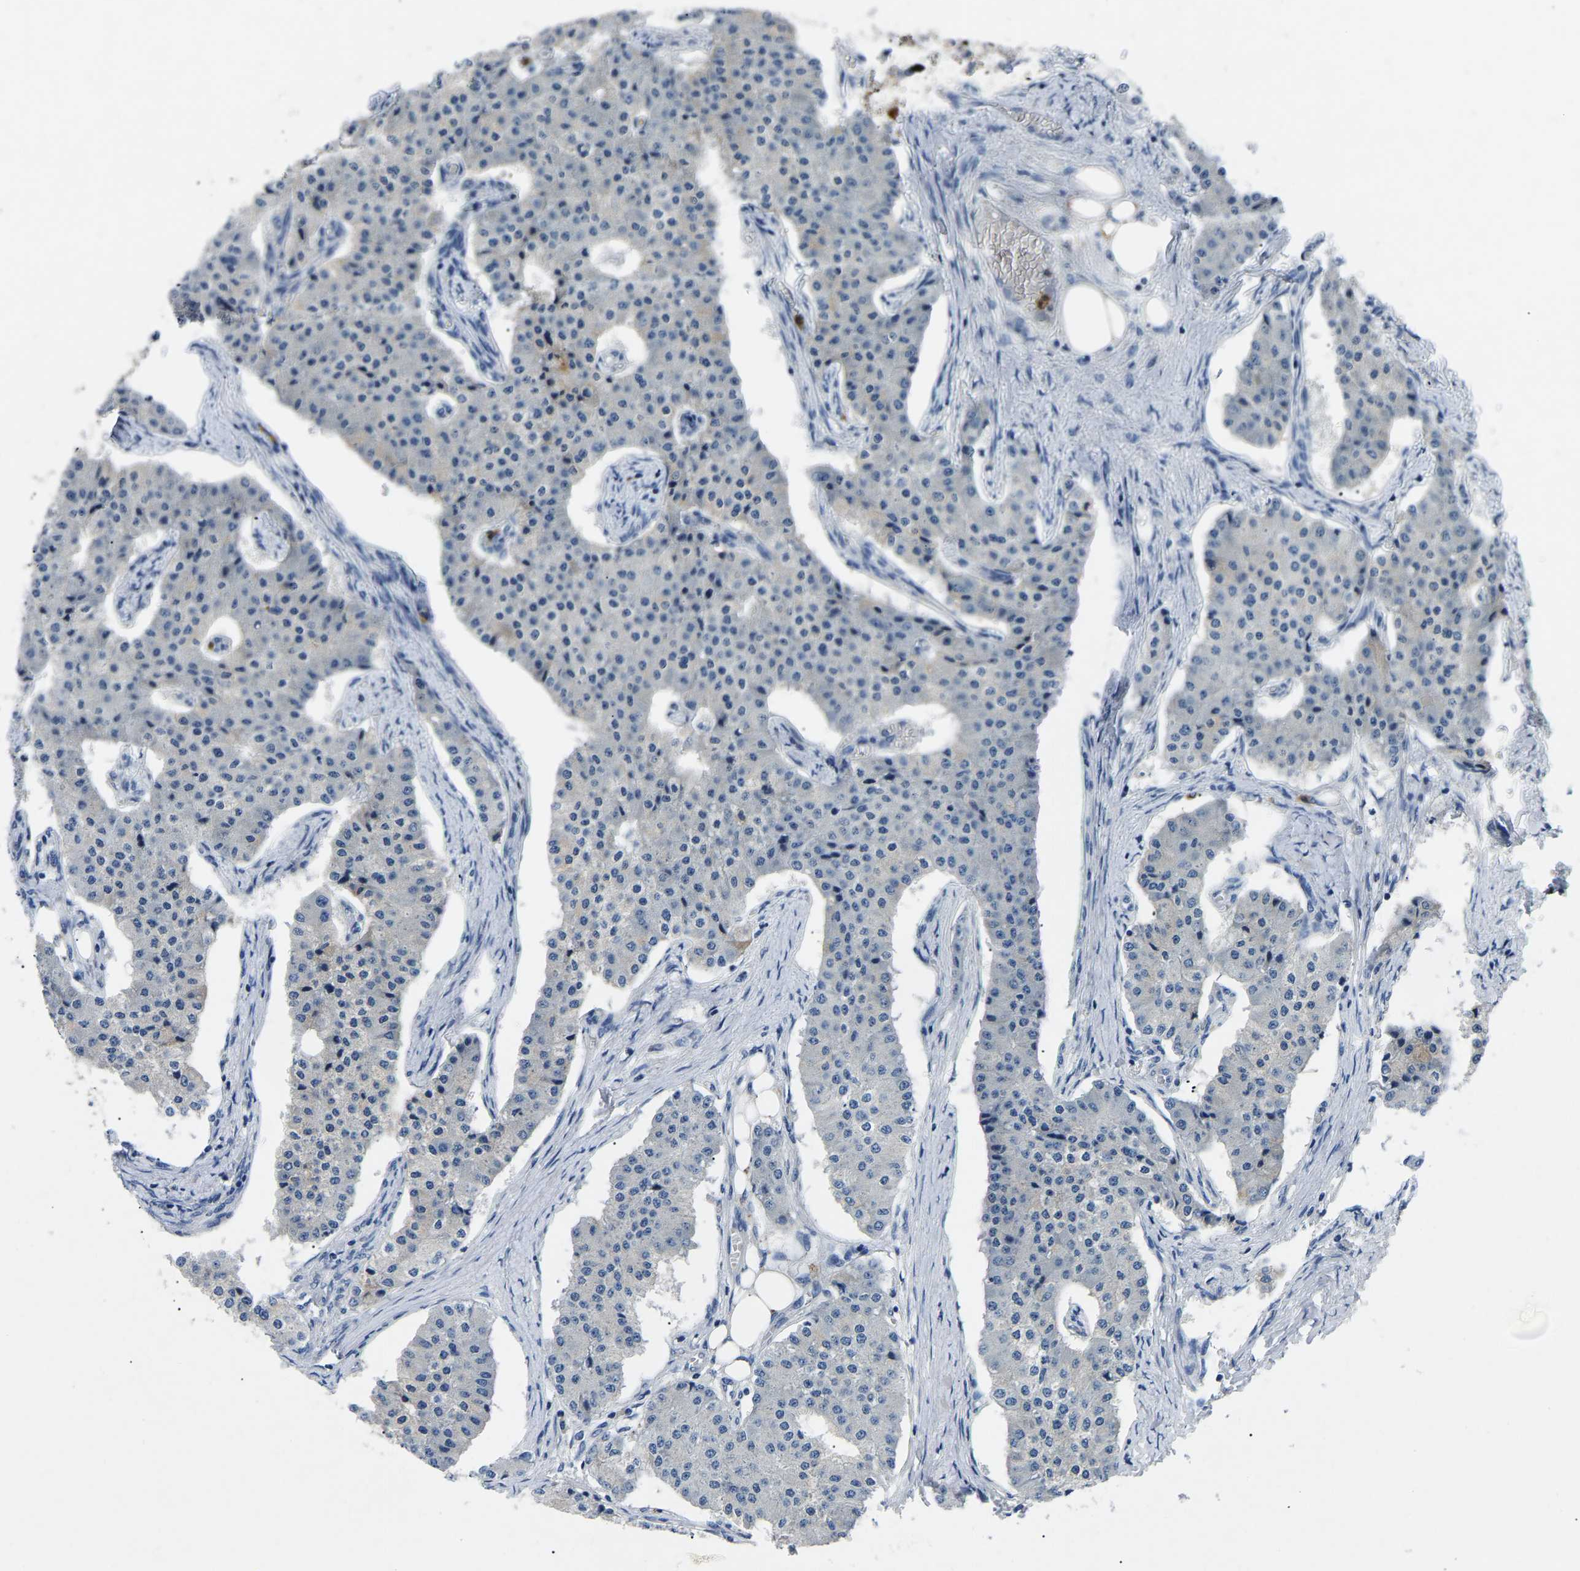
{"staining": {"intensity": "negative", "quantity": "none", "location": "none"}, "tissue": "carcinoid", "cell_type": "Tumor cells", "image_type": "cancer", "snomed": [{"axis": "morphology", "description": "Carcinoid, malignant, NOS"}, {"axis": "topography", "description": "Colon"}], "caption": "Carcinoid stained for a protein using immunohistochemistry (IHC) displays no staining tumor cells.", "gene": "TOR1B", "patient": {"sex": "female", "age": 52}}